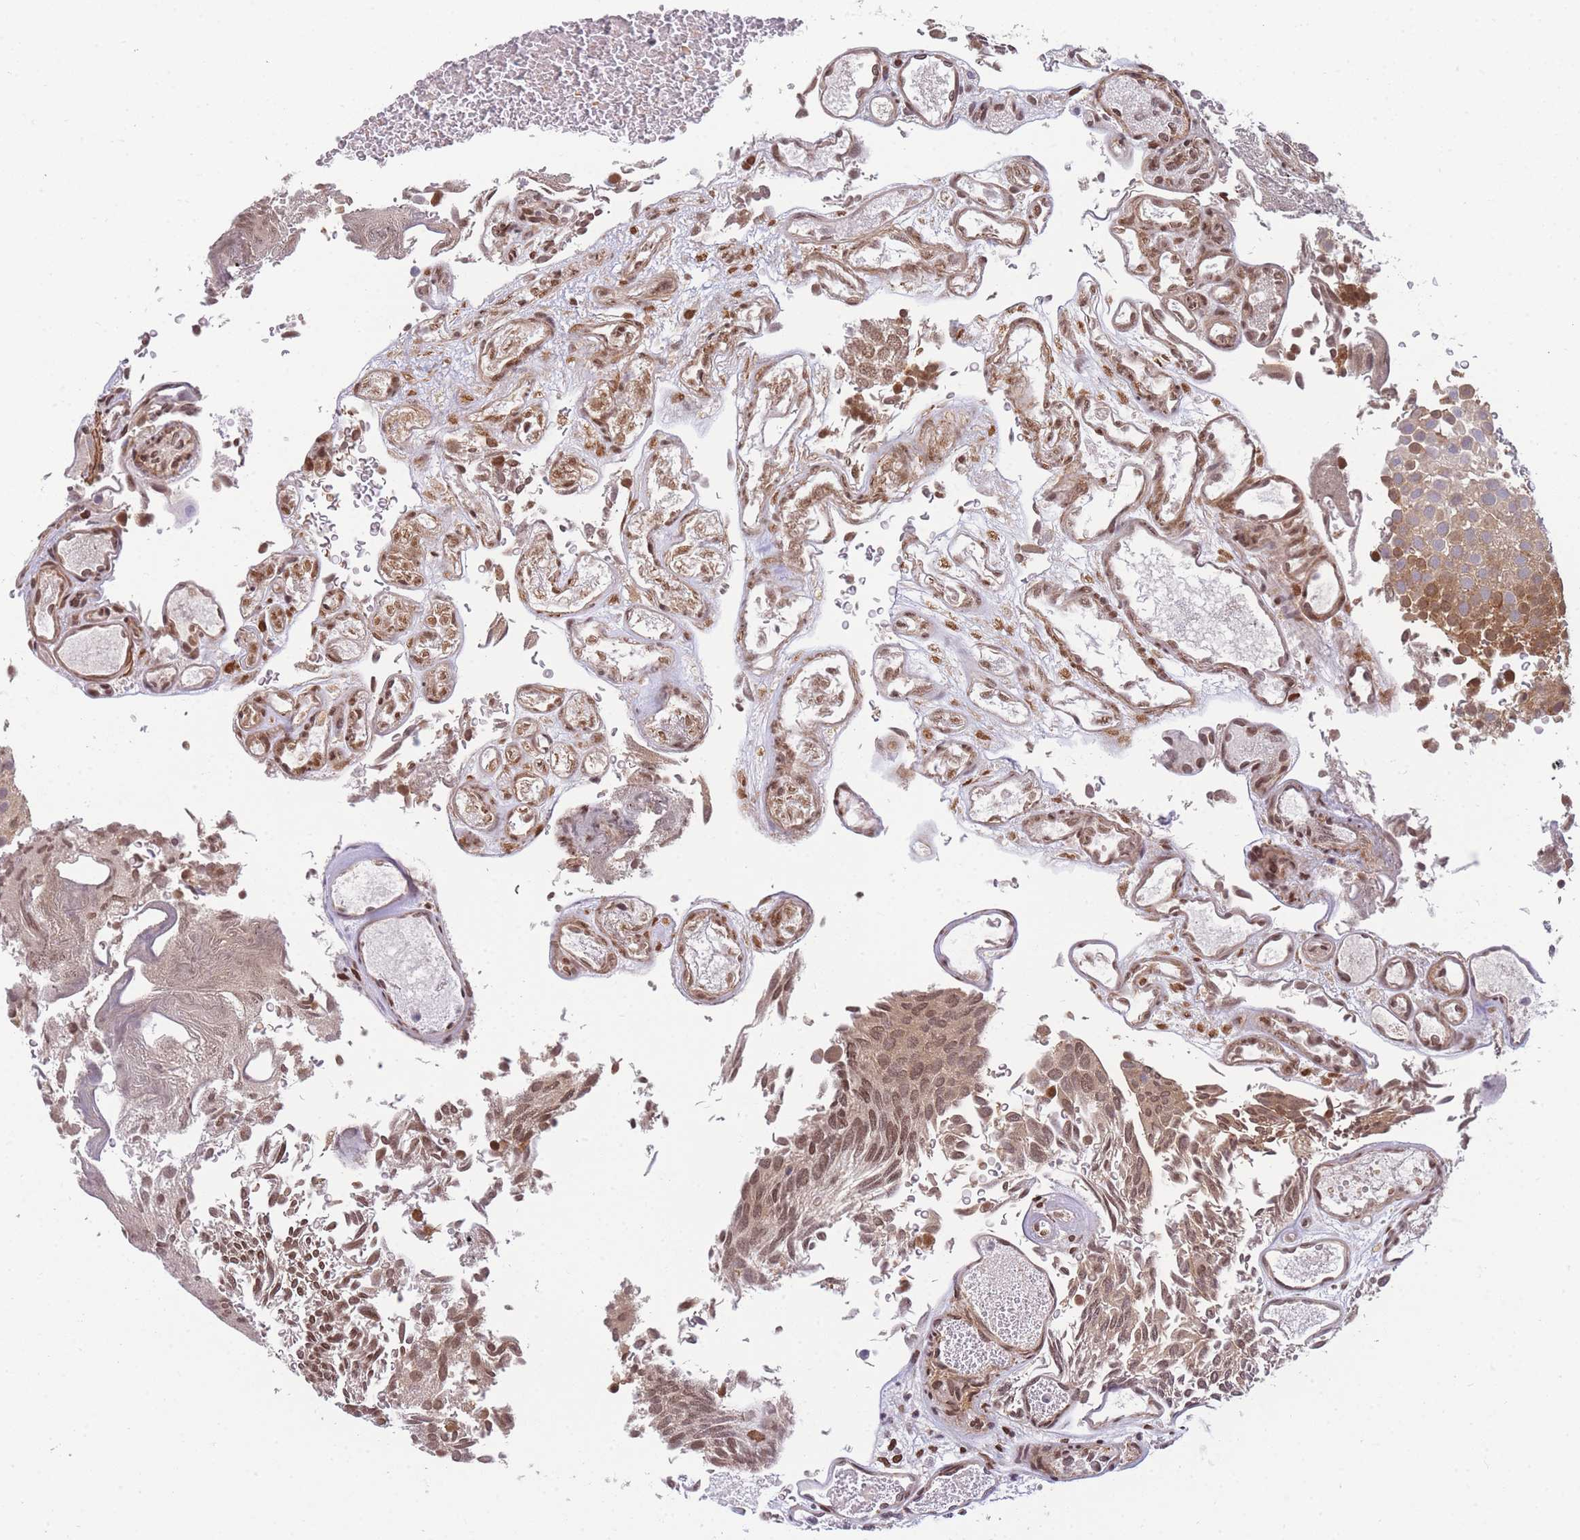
{"staining": {"intensity": "moderate", "quantity": ">75%", "location": "cytoplasmic/membranous,nuclear"}, "tissue": "urothelial cancer", "cell_type": "Tumor cells", "image_type": "cancer", "snomed": [{"axis": "morphology", "description": "Urothelial carcinoma, Low grade"}, {"axis": "topography", "description": "Urinary bladder"}], "caption": "Protein staining of low-grade urothelial carcinoma tissue displays moderate cytoplasmic/membranous and nuclear staining in approximately >75% of tumor cells.", "gene": "MRPL23", "patient": {"sex": "male", "age": 78}}